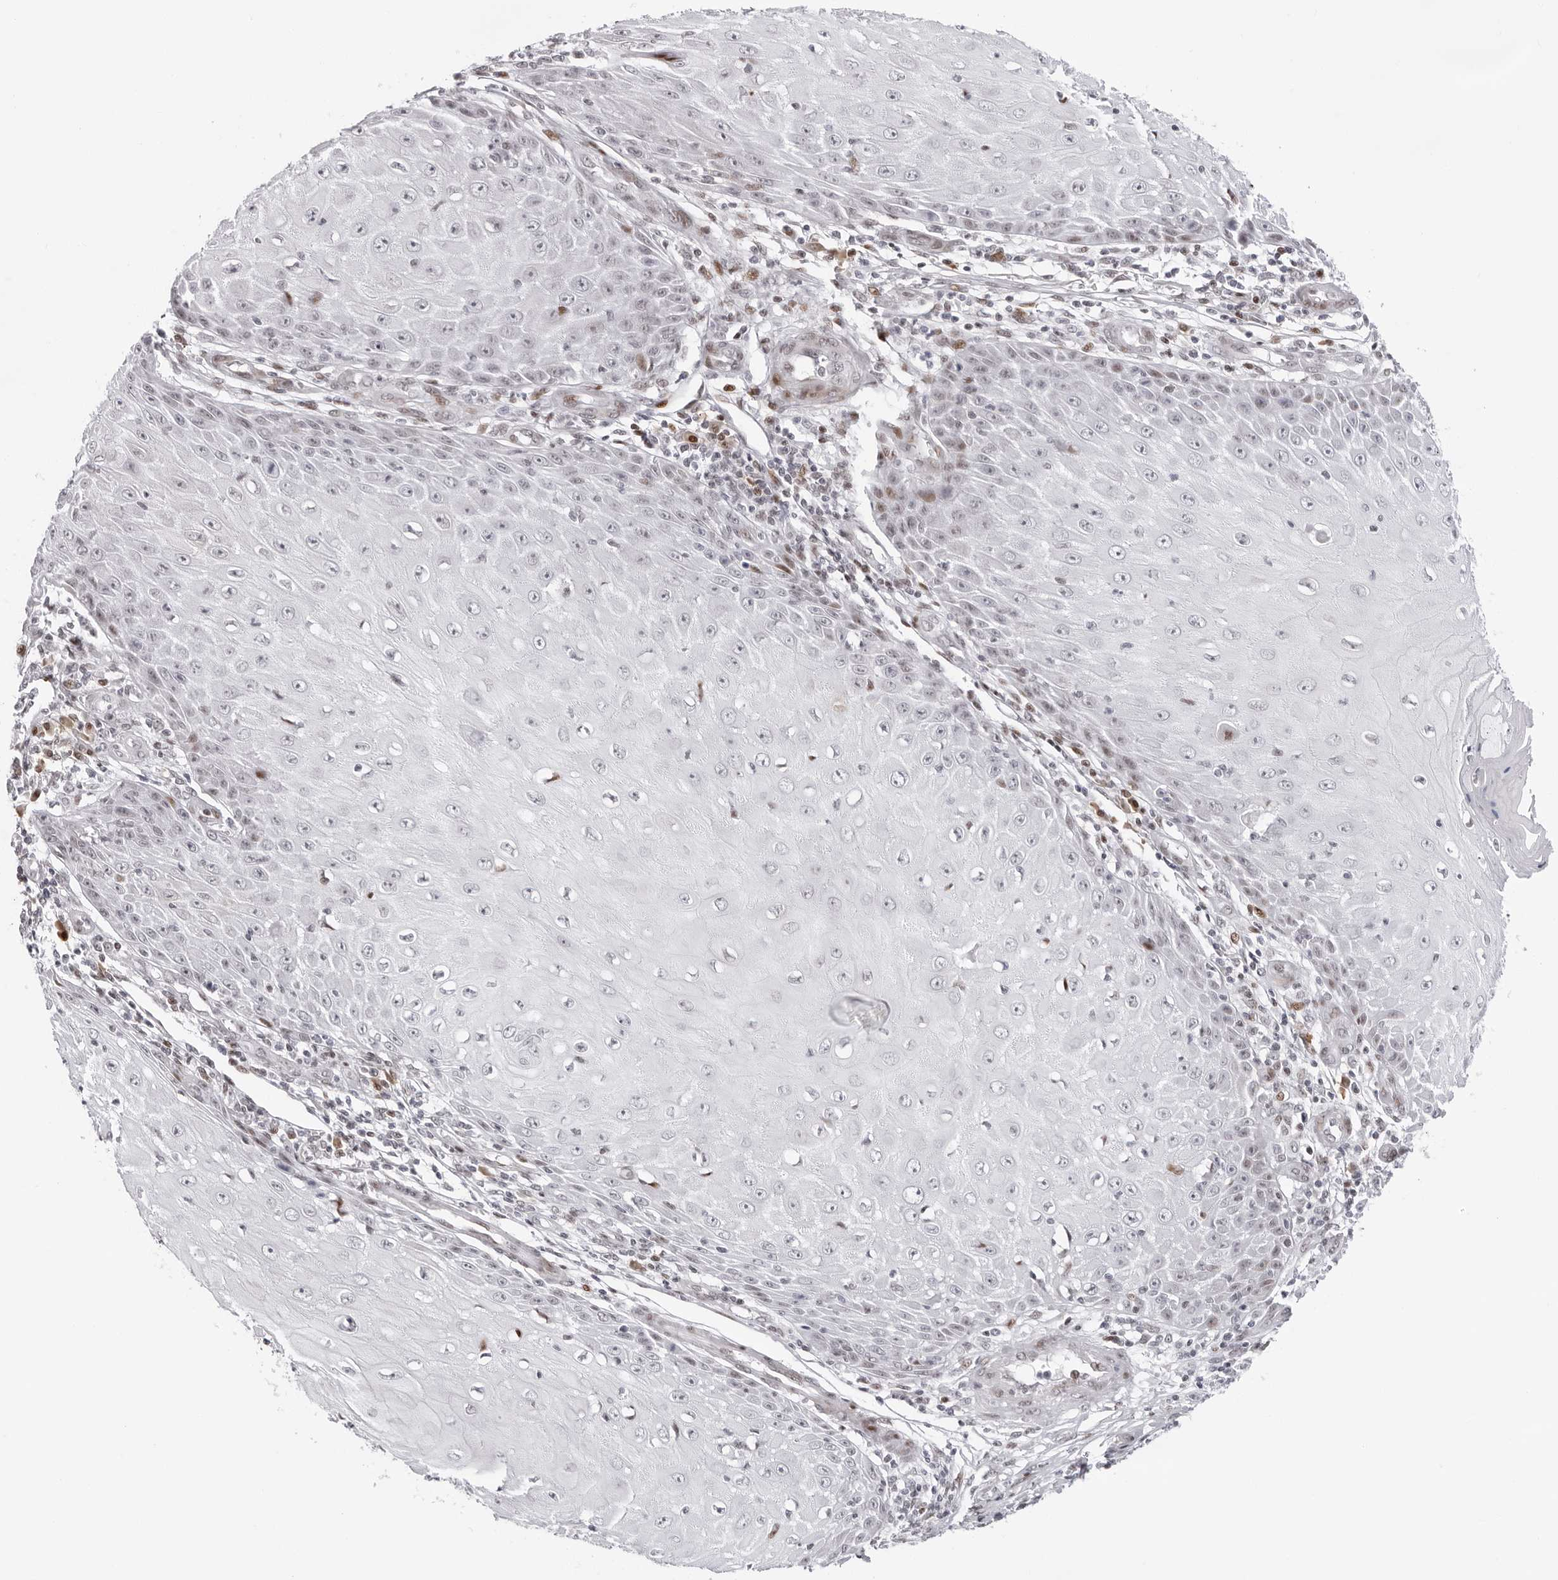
{"staining": {"intensity": "negative", "quantity": "none", "location": "none"}, "tissue": "skin cancer", "cell_type": "Tumor cells", "image_type": "cancer", "snomed": [{"axis": "morphology", "description": "Squamous cell carcinoma, NOS"}, {"axis": "topography", "description": "Skin"}], "caption": "DAB immunohistochemical staining of skin squamous cell carcinoma displays no significant staining in tumor cells.", "gene": "NTPCR", "patient": {"sex": "female", "age": 73}}